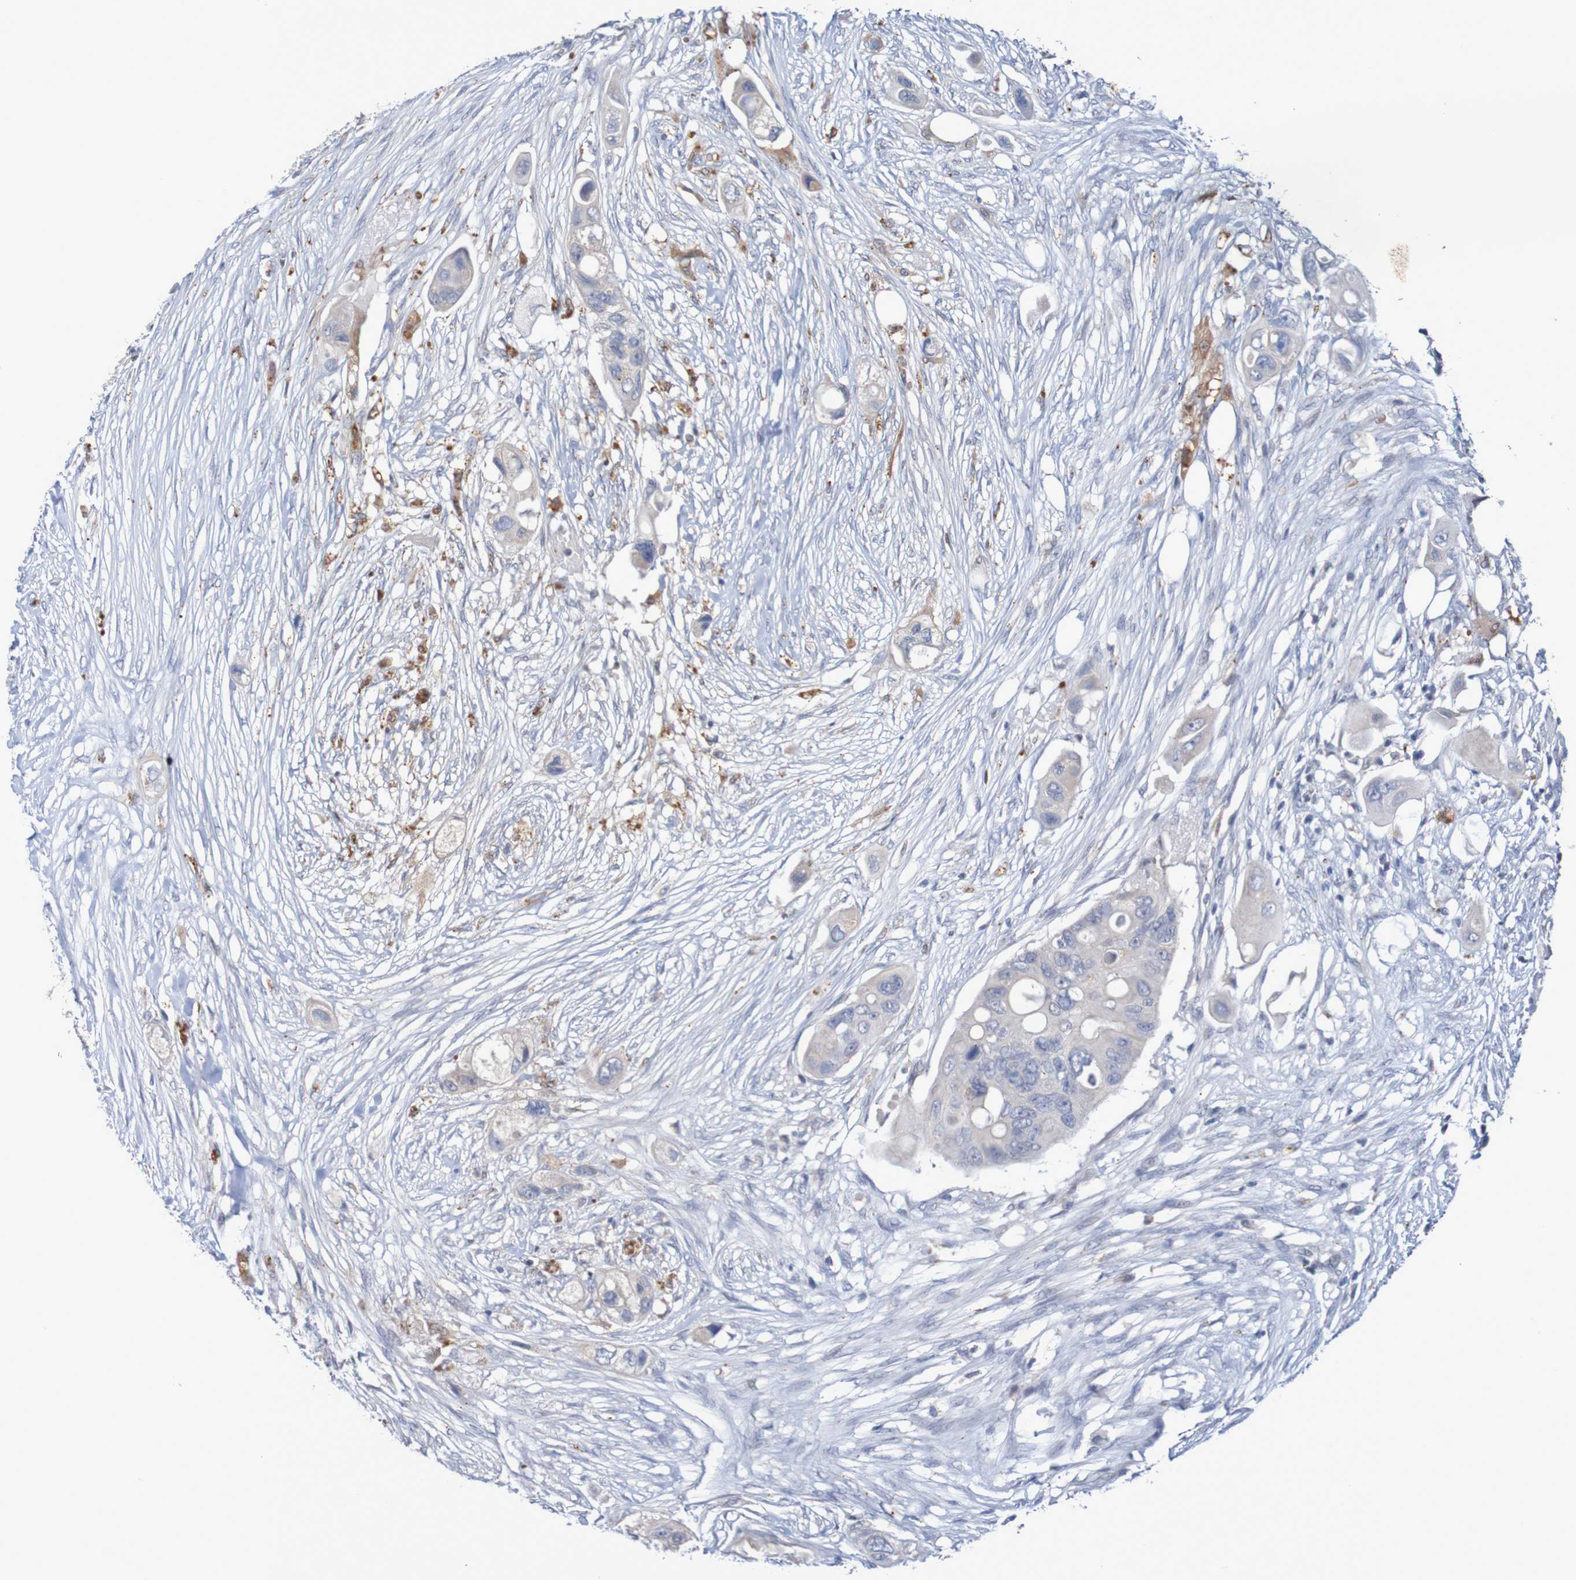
{"staining": {"intensity": "negative", "quantity": "none", "location": "none"}, "tissue": "colorectal cancer", "cell_type": "Tumor cells", "image_type": "cancer", "snomed": [{"axis": "morphology", "description": "Adenocarcinoma, NOS"}, {"axis": "topography", "description": "Colon"}], "caption": "Immunohistochemical staining of human adenocarcinoma (colorectal) displays no significant expression in tumor cells. (Stains: DAB immunohistochemistry (IHC) with hematoxylin counter stain, Microscopy: brightfield microscopy at high magnification).", "gene": "FBP2", "patient": {"sex": "female", "age": 57}}